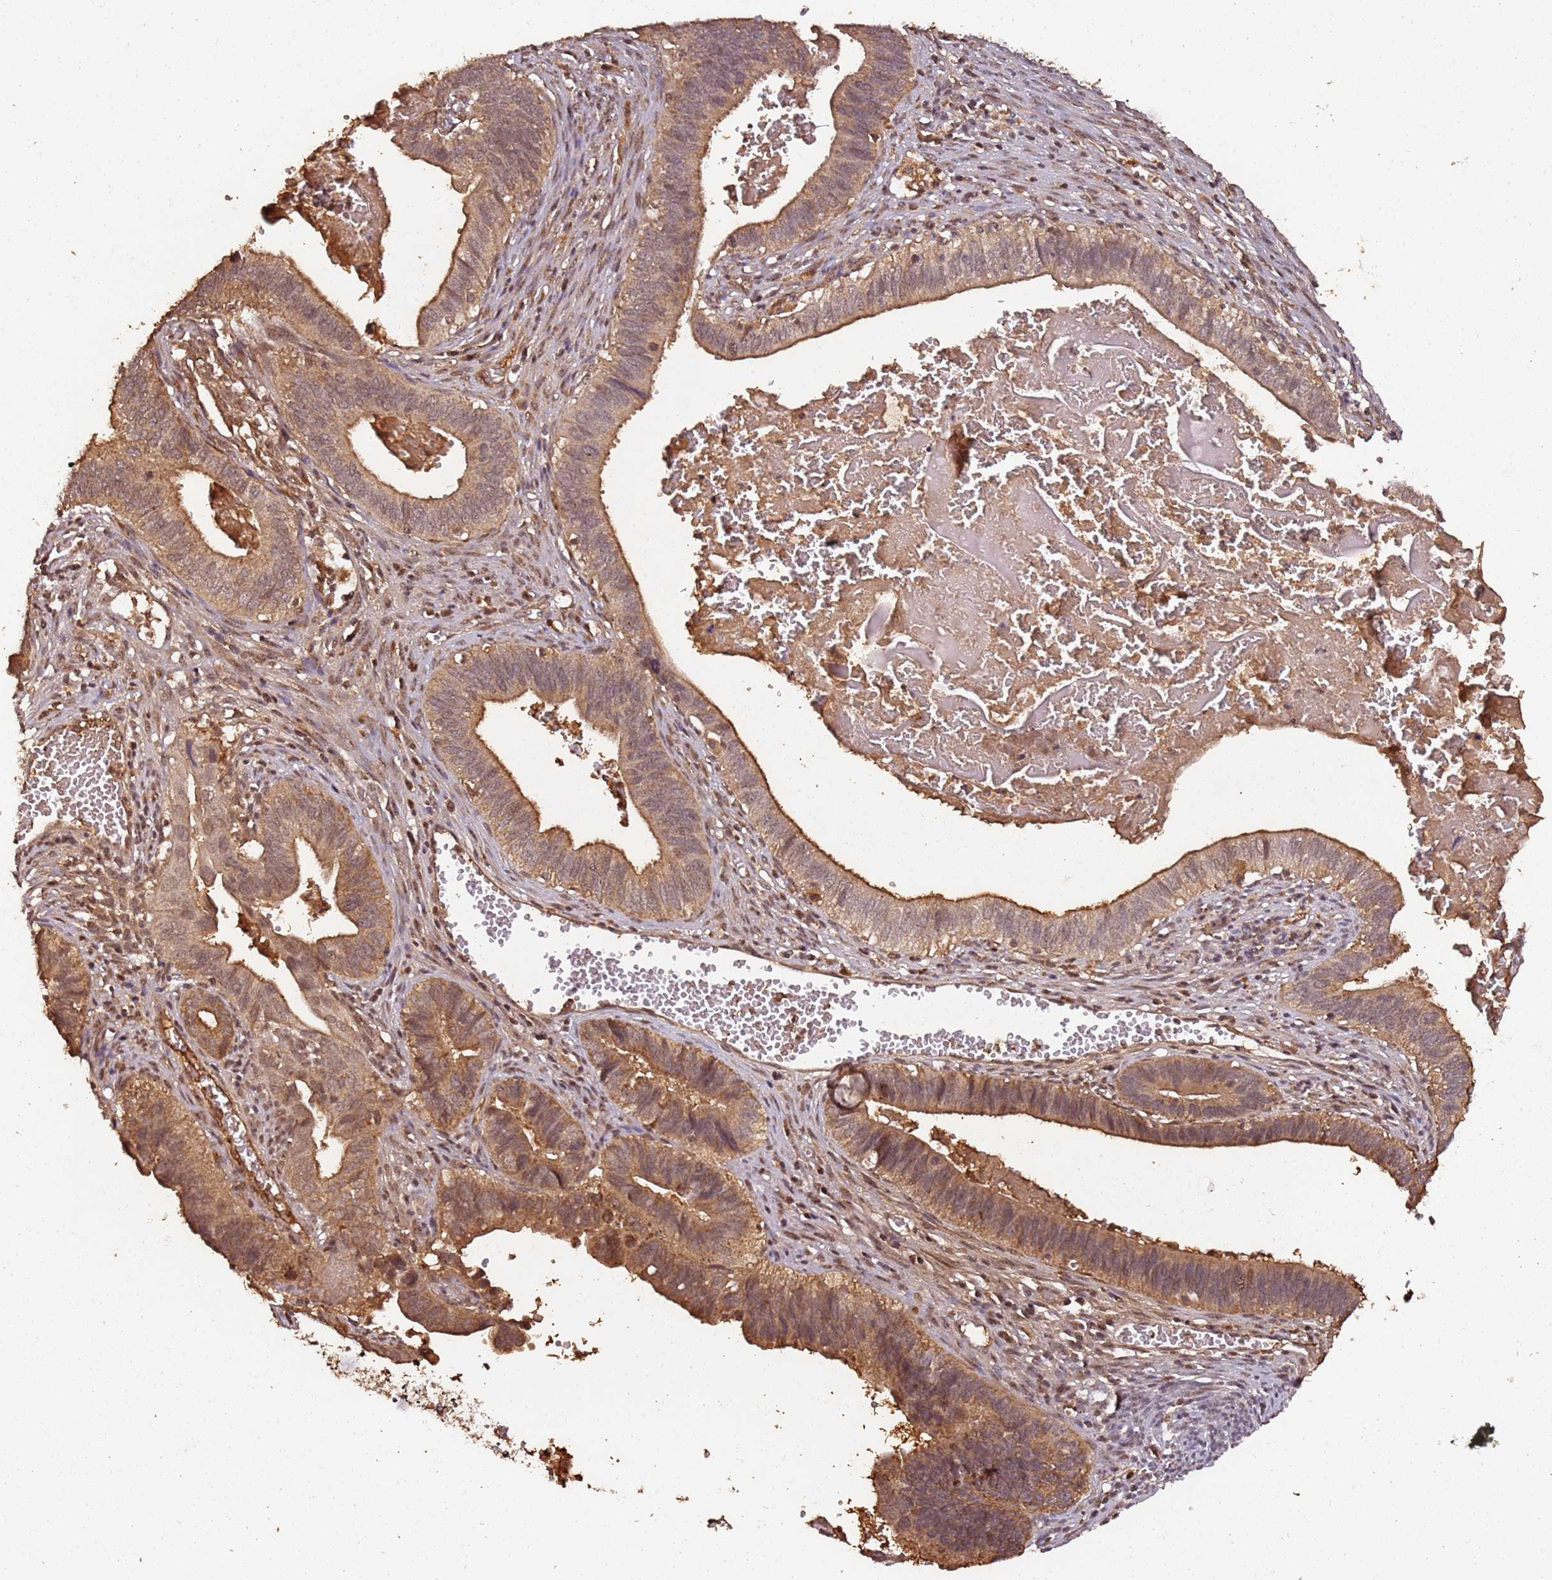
{"staining": {"intensity": "moderate", "quantity": ">75%", "location": "cytoplasmic/membranous,nuclear"}, "tissue": "cervical cancer", "cell_type": "Tumor cells", "image_type": "cancer", "snomed": [{"axis": "morphology", "description": "Adenocarcinoma, NOS"}, {"axis": "topography", "description": "Cervix"}], "caption": "Immunohistochemical staining of cervical cancer (adenocarcinoma) shows moderate cytoplasmic/membranous and nuclear protein positivity in about >75% of tumor cells. (DAB (3,3'-diaminobenzidine) IHC, brown staining for protein, blue staining for nuclei).", "gene": "COL1A2", "patient": {"sex": "female", "age": 42}}